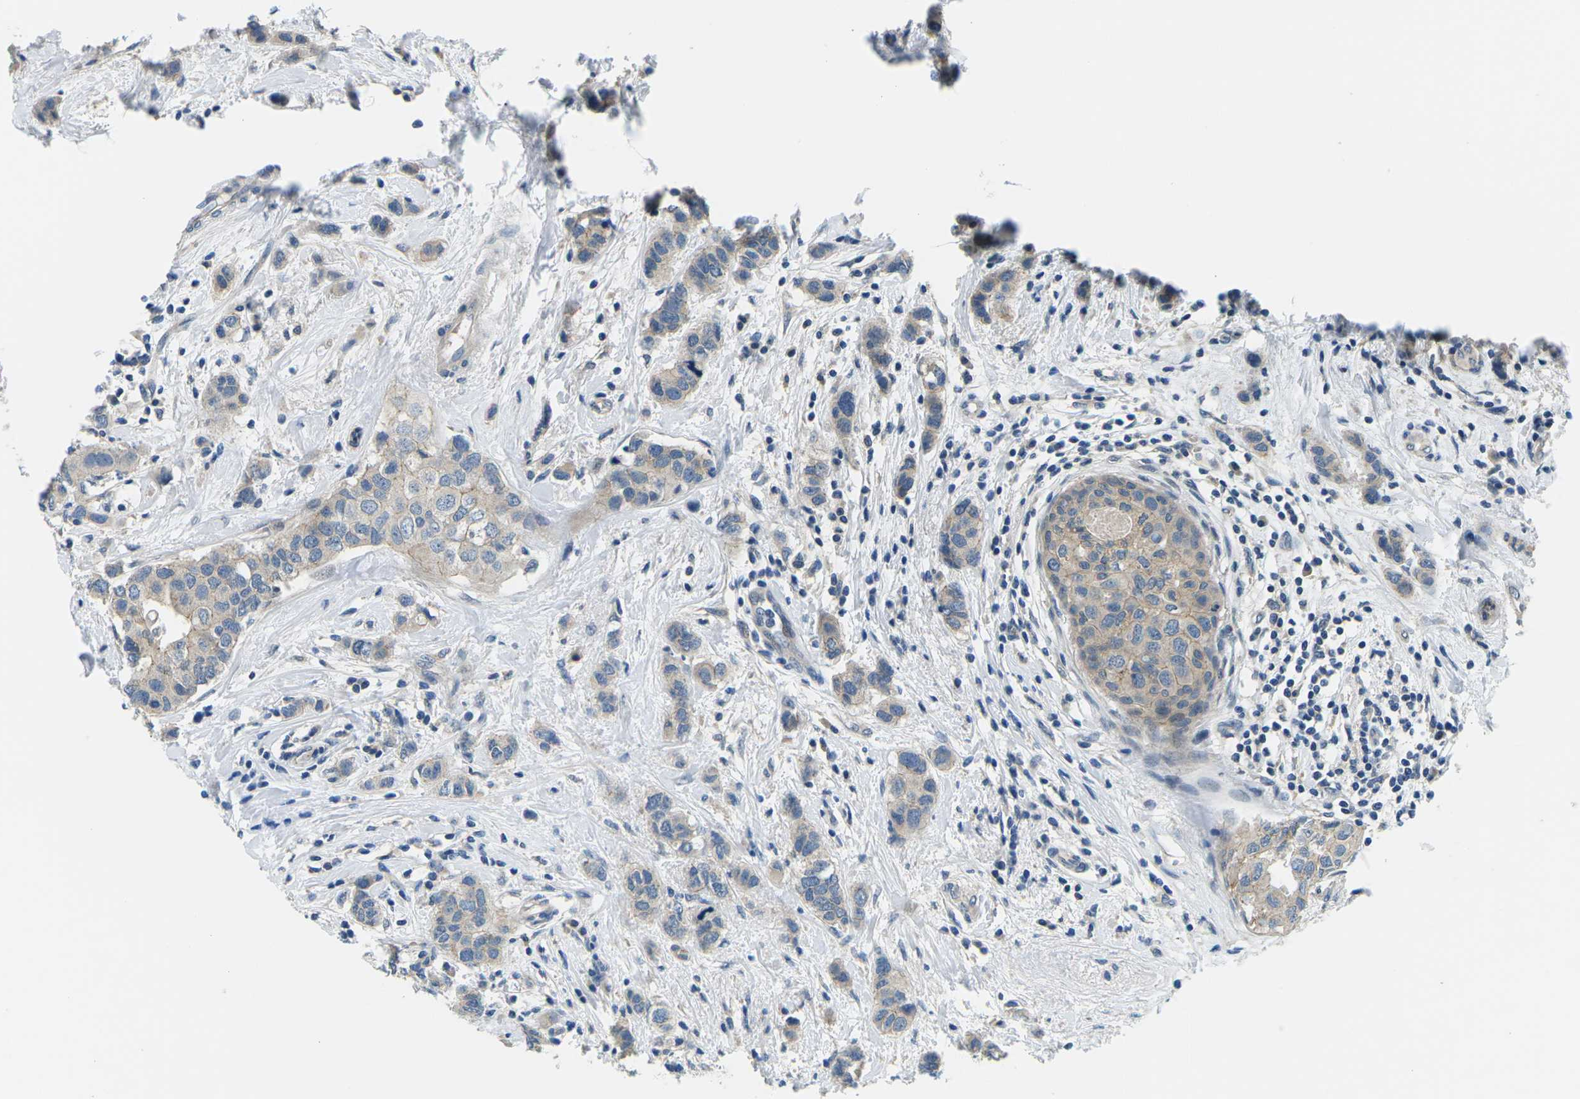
{"staining": {"intensity": "weak", "quantity": "<25%", "location": "cytoplasmic/membranous"}, "tissue": "breast cancer", "cell_type": "Tumor cells", "image_type": "cancer", "snomed": [{"axis": "morphology", "description": "Duct carcinoma"}, {"axis": "topography", "description": "Breast"}], "caption": "This is an immunohistochemistry micrograph of human breast cancer. There is no positivity in tumor cells.", "gene": "CTNND1", "patient": {"sex": "female", "age": 50}}